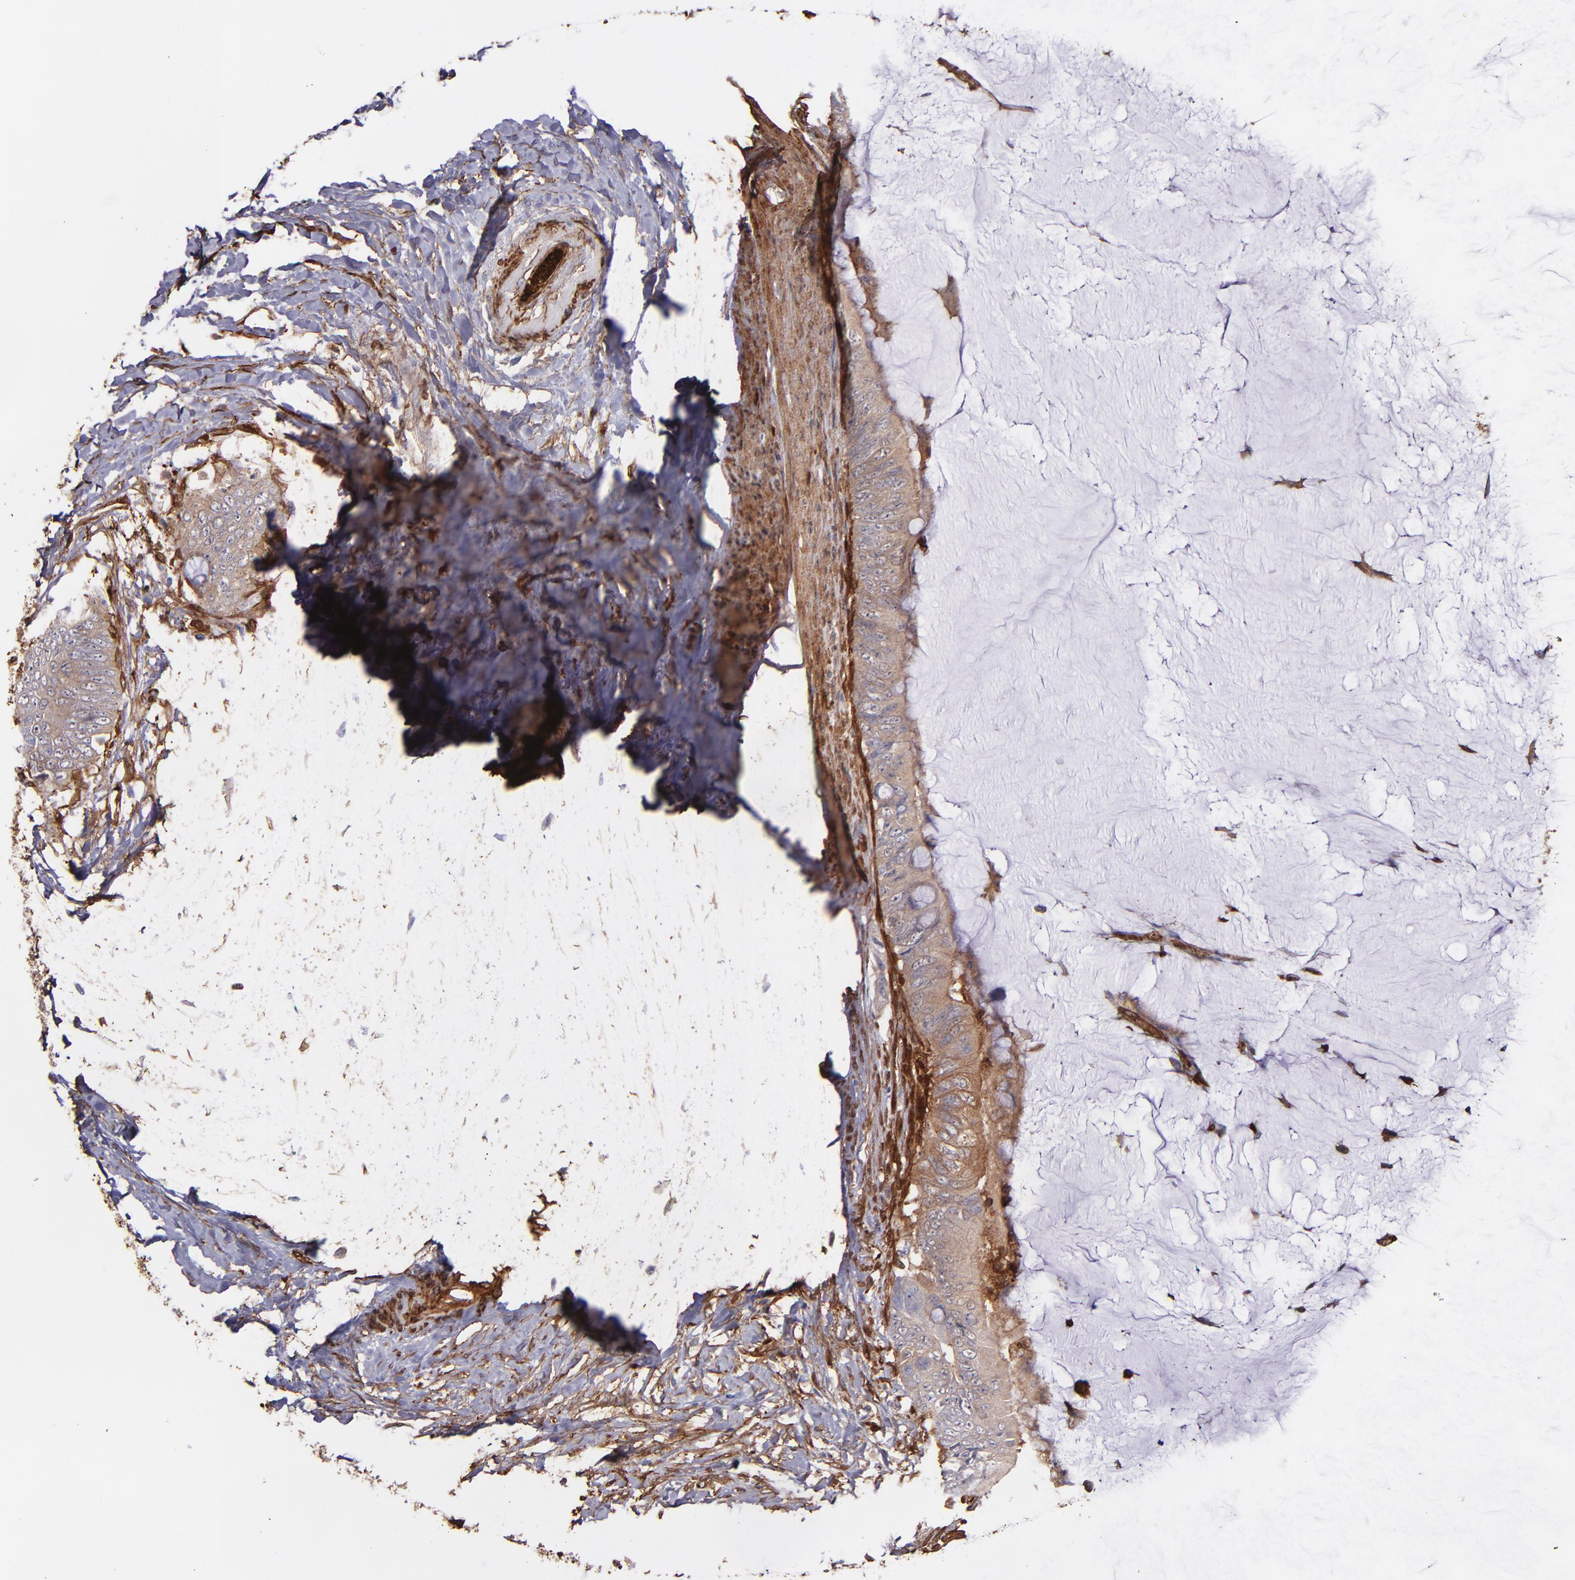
{"staining": {"intensity": "moderate", "quantity": ">75%", "location": "cytoplasmic/membranous"}, "tissue": "colorectal cancer", "cell_type": "Tumor cells", "image_type": "cancer", "snomed": [{"axis": "morphology", "description": "Normal tissue, NOS"}, {"axis": "morphology", "description": "Adenocarcinoma, NOS"}, {"axis": "topography", "description": "Rectum"}, {"axis": "topography", "description": "Peripheral nerve tissue"}], "caption": "Tumor cells reveal medium levels of moderate cytoplasmic/membranous positivity in about >75% of cells in human colorectal cancer (adenocarcinoma).", "gene": "VCL", "patient": {"sex": "female", "age": 77}}